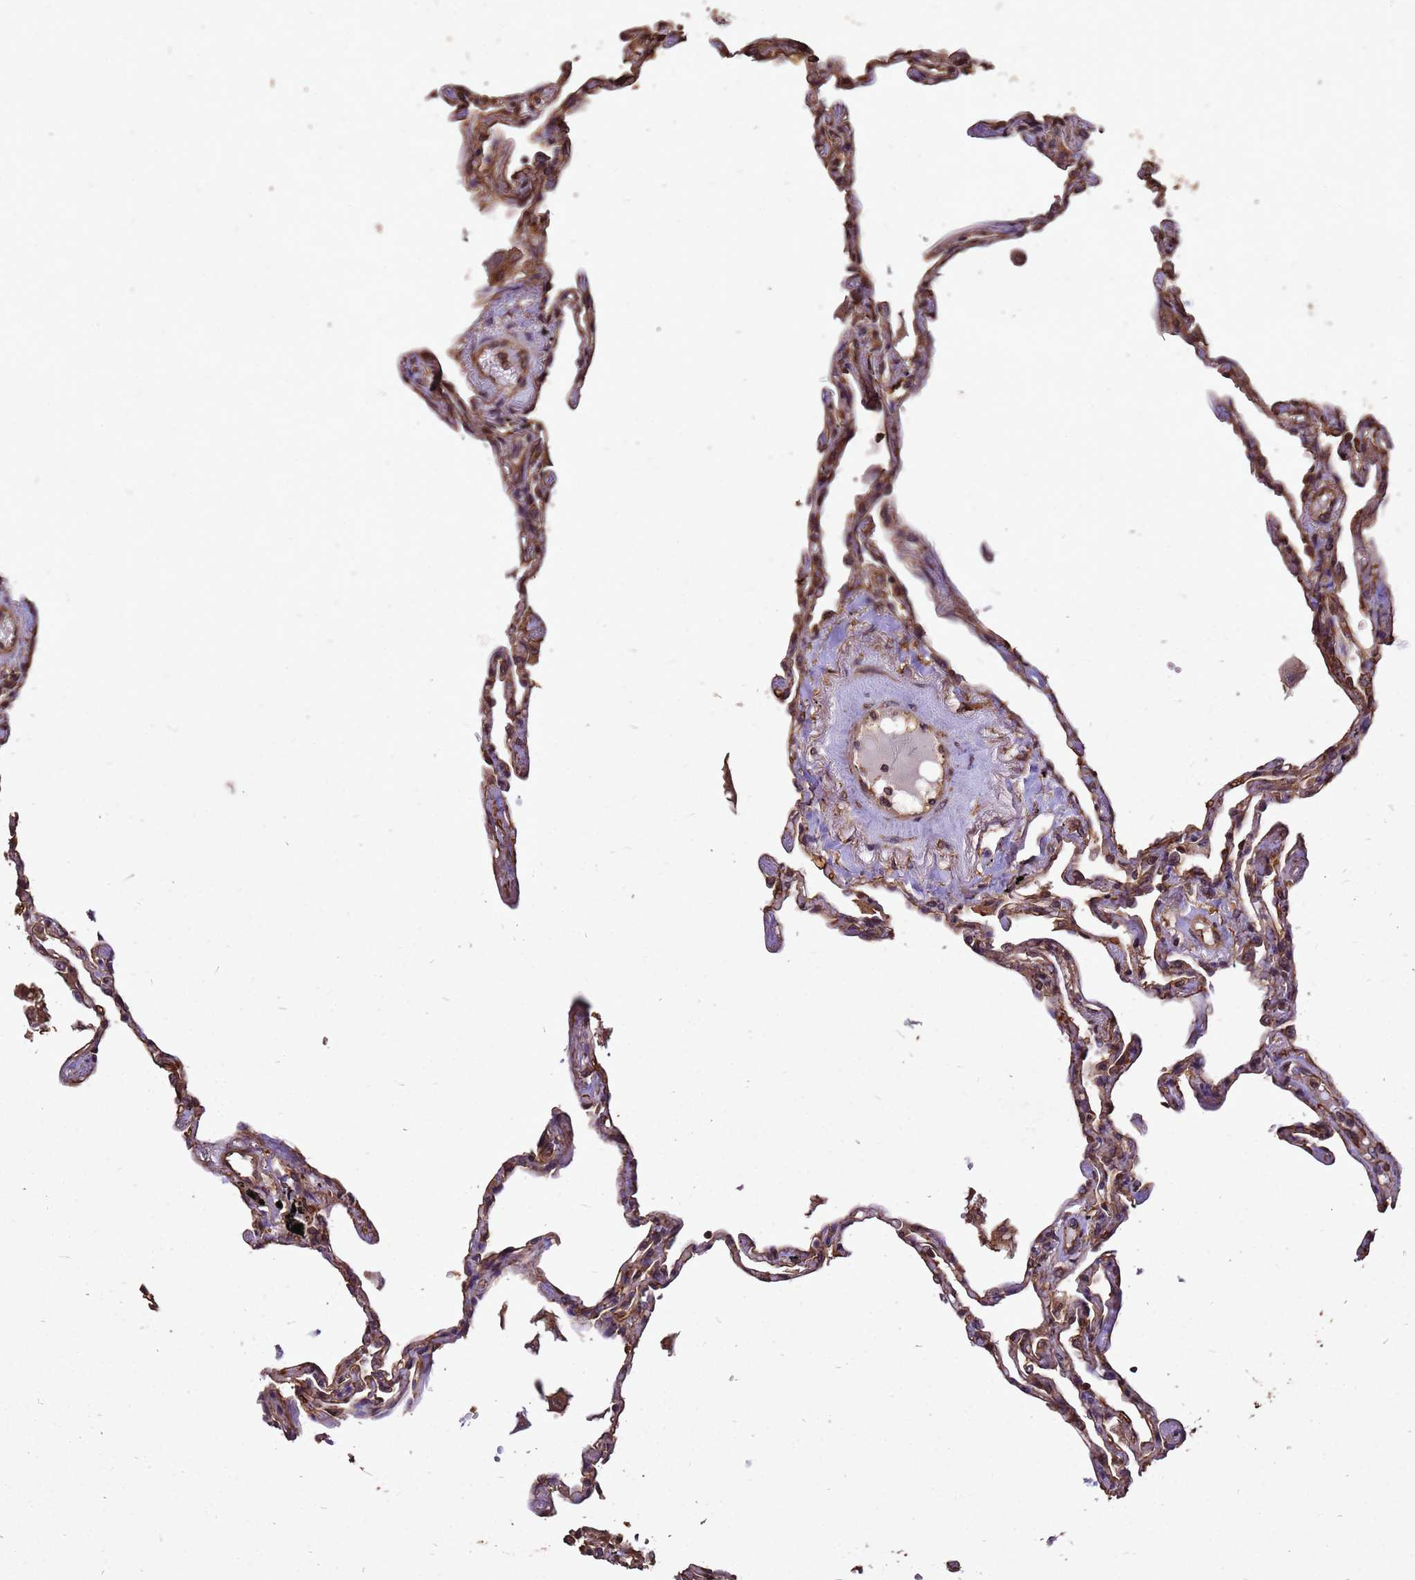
{"staining": {"intensity": "moderate", "quantity": ">75%", "location": "cytoplasmic/membranous"}, "tissue": "lung", "cell_type": "Alveolar cells", "image_type": "normal", "snomed": [{"axis": "morphology", "description": "Normal tissue, NOS"}, {"axis": "topography", "description": "Lung"}], "caption": "Protein staining by IHC exhibits moderate cytoplasmic/membranous staining in about >75% of alveolar cells in unremarkable lung.", "gene": "ZNF618", "patient": {"sex": "female", "age": 67}}